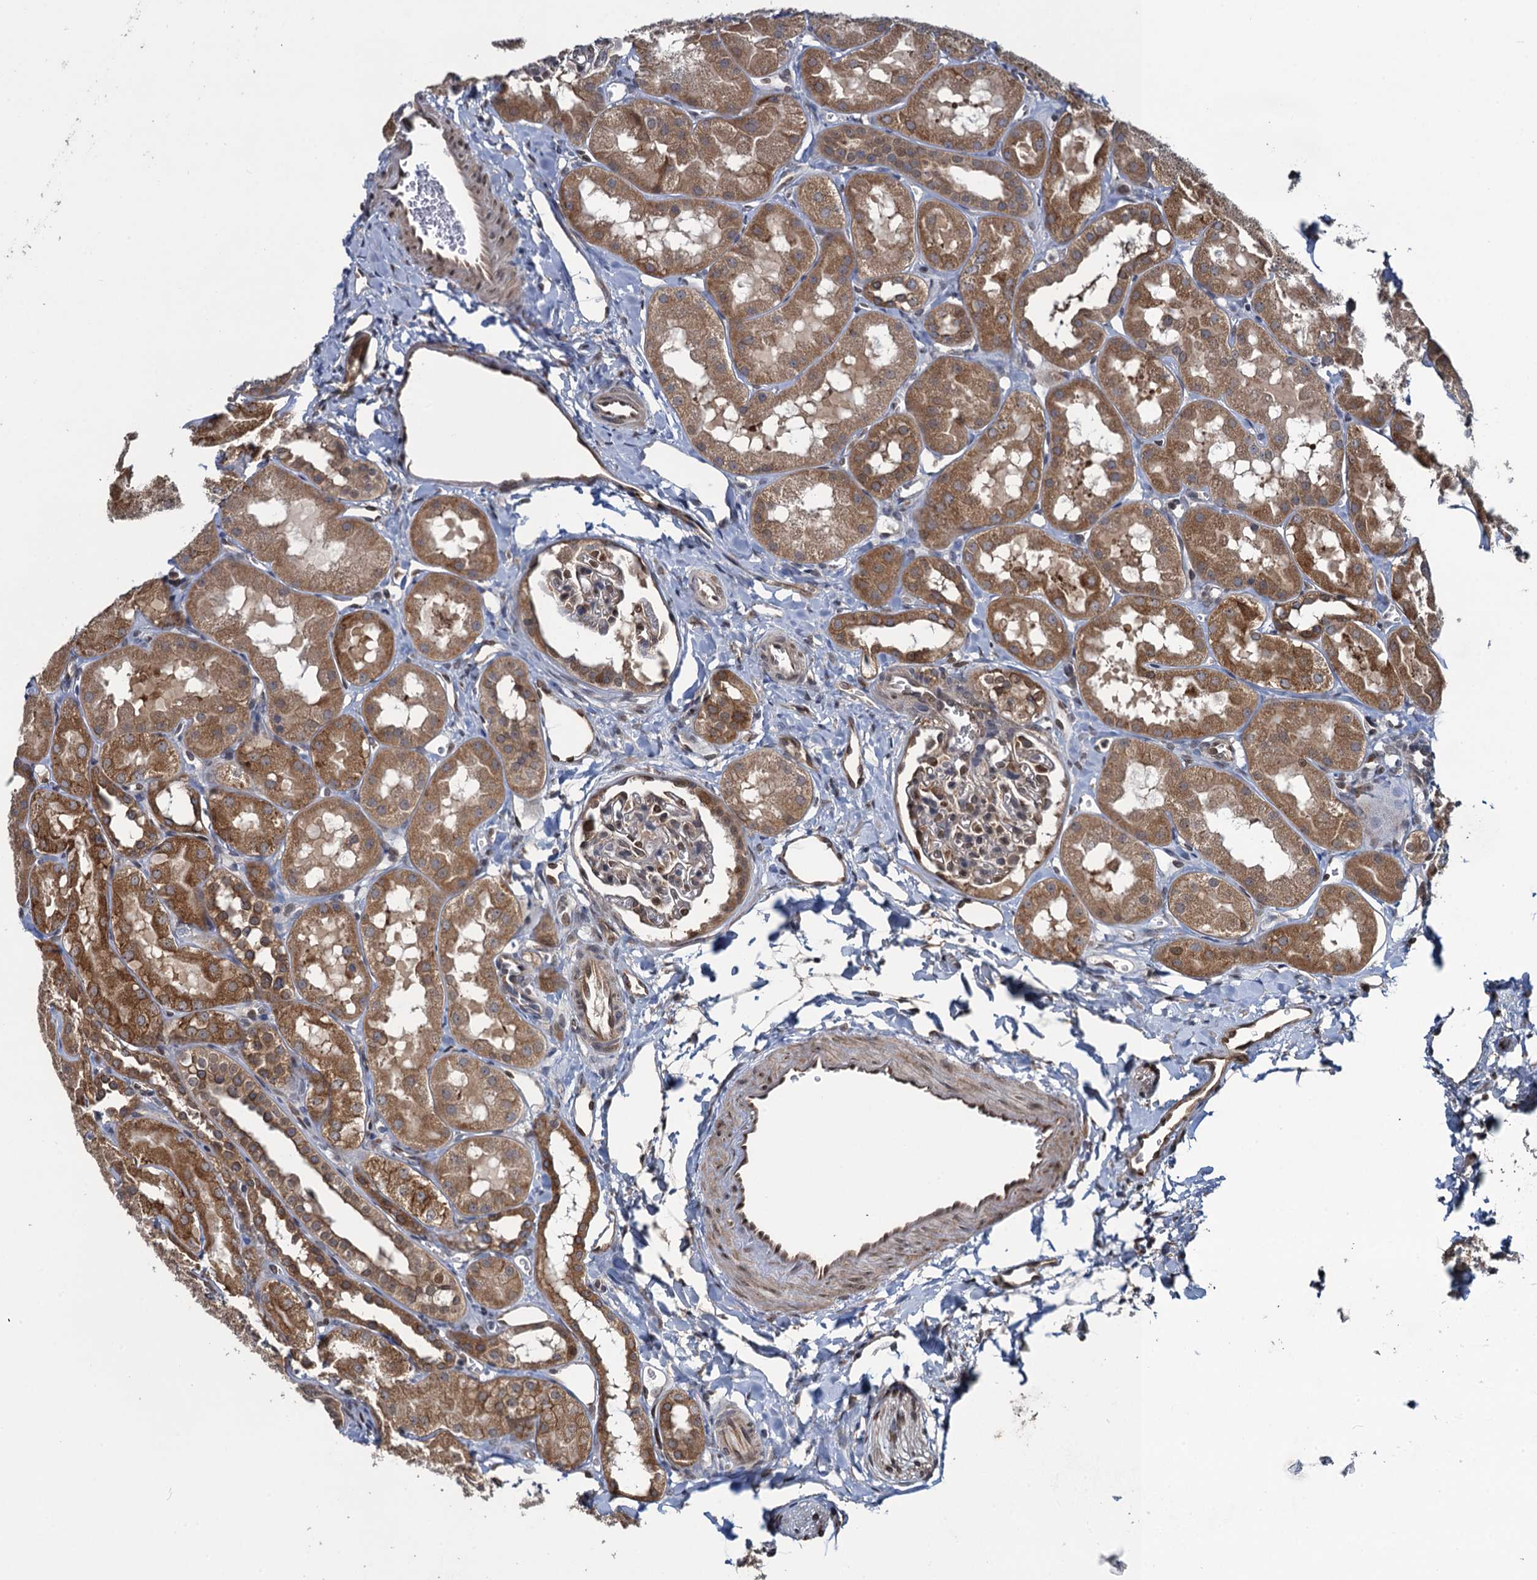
{"staining": {"intensity": "moderate", "quantity": "<25%", "location": "cytoplasmic/membranous,nuclear"}, "tissue": "kidney", "cell_type": "Cells in glomeruli", "image_type": "normal", "snomed": [{"axis": "morphology", "description": "Normal tissue, NOS"}, {"axis": "topography", "description": "Kidney"}, {"axis": "topography", "description": "Urinary bladder"}], "caption": "Moderate cytoplasmic/membranous,nuclear staining is identified in about <25% of cells in glomeruli in benign kidney. (brown staining indicates protein expression, while blue staining denotes nuclei).", "gene": "EVX2", "patient": {"sex": "male", "age": 16}}